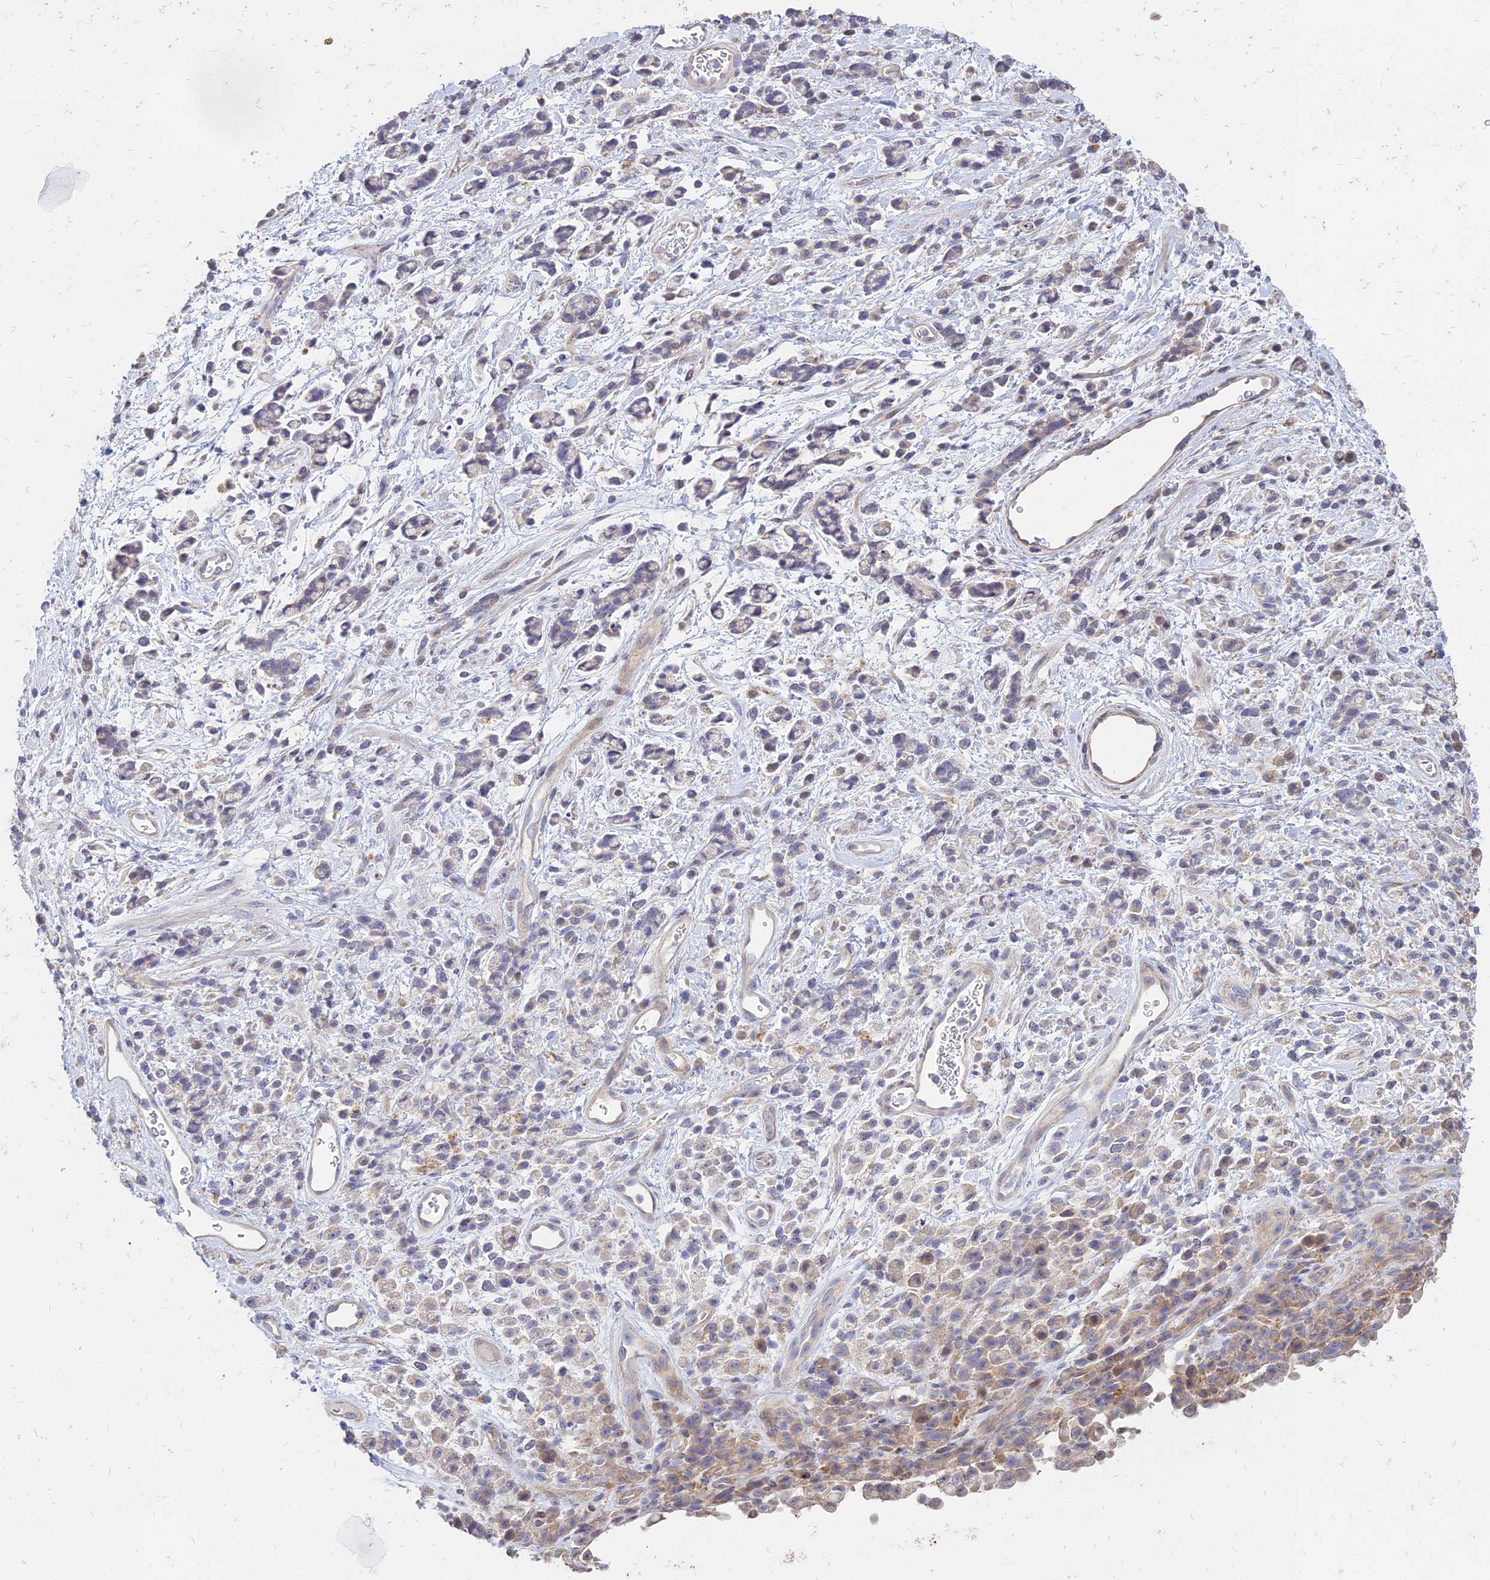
{"staining": {"intensity": "weak", "quantity": "<25%", "location": "cytoplasmic/membranous"}, "tissue": "stomach cancer", "cell_type": "Tumor cells", "image_type": "cancer", "snomed": [{"axis": "morphology", "description": "Adenocarcinoma, NOS"}, {"axis": "topography", "description": "Stomach"}], "caption": "Human adenocarcinoma (stomach) stained for a protein using immunohistochemistry demonstrates no positivity in tumor cells.", "gene": "ST3GAL6", "patient": {"sex": "female", "age": 60}}